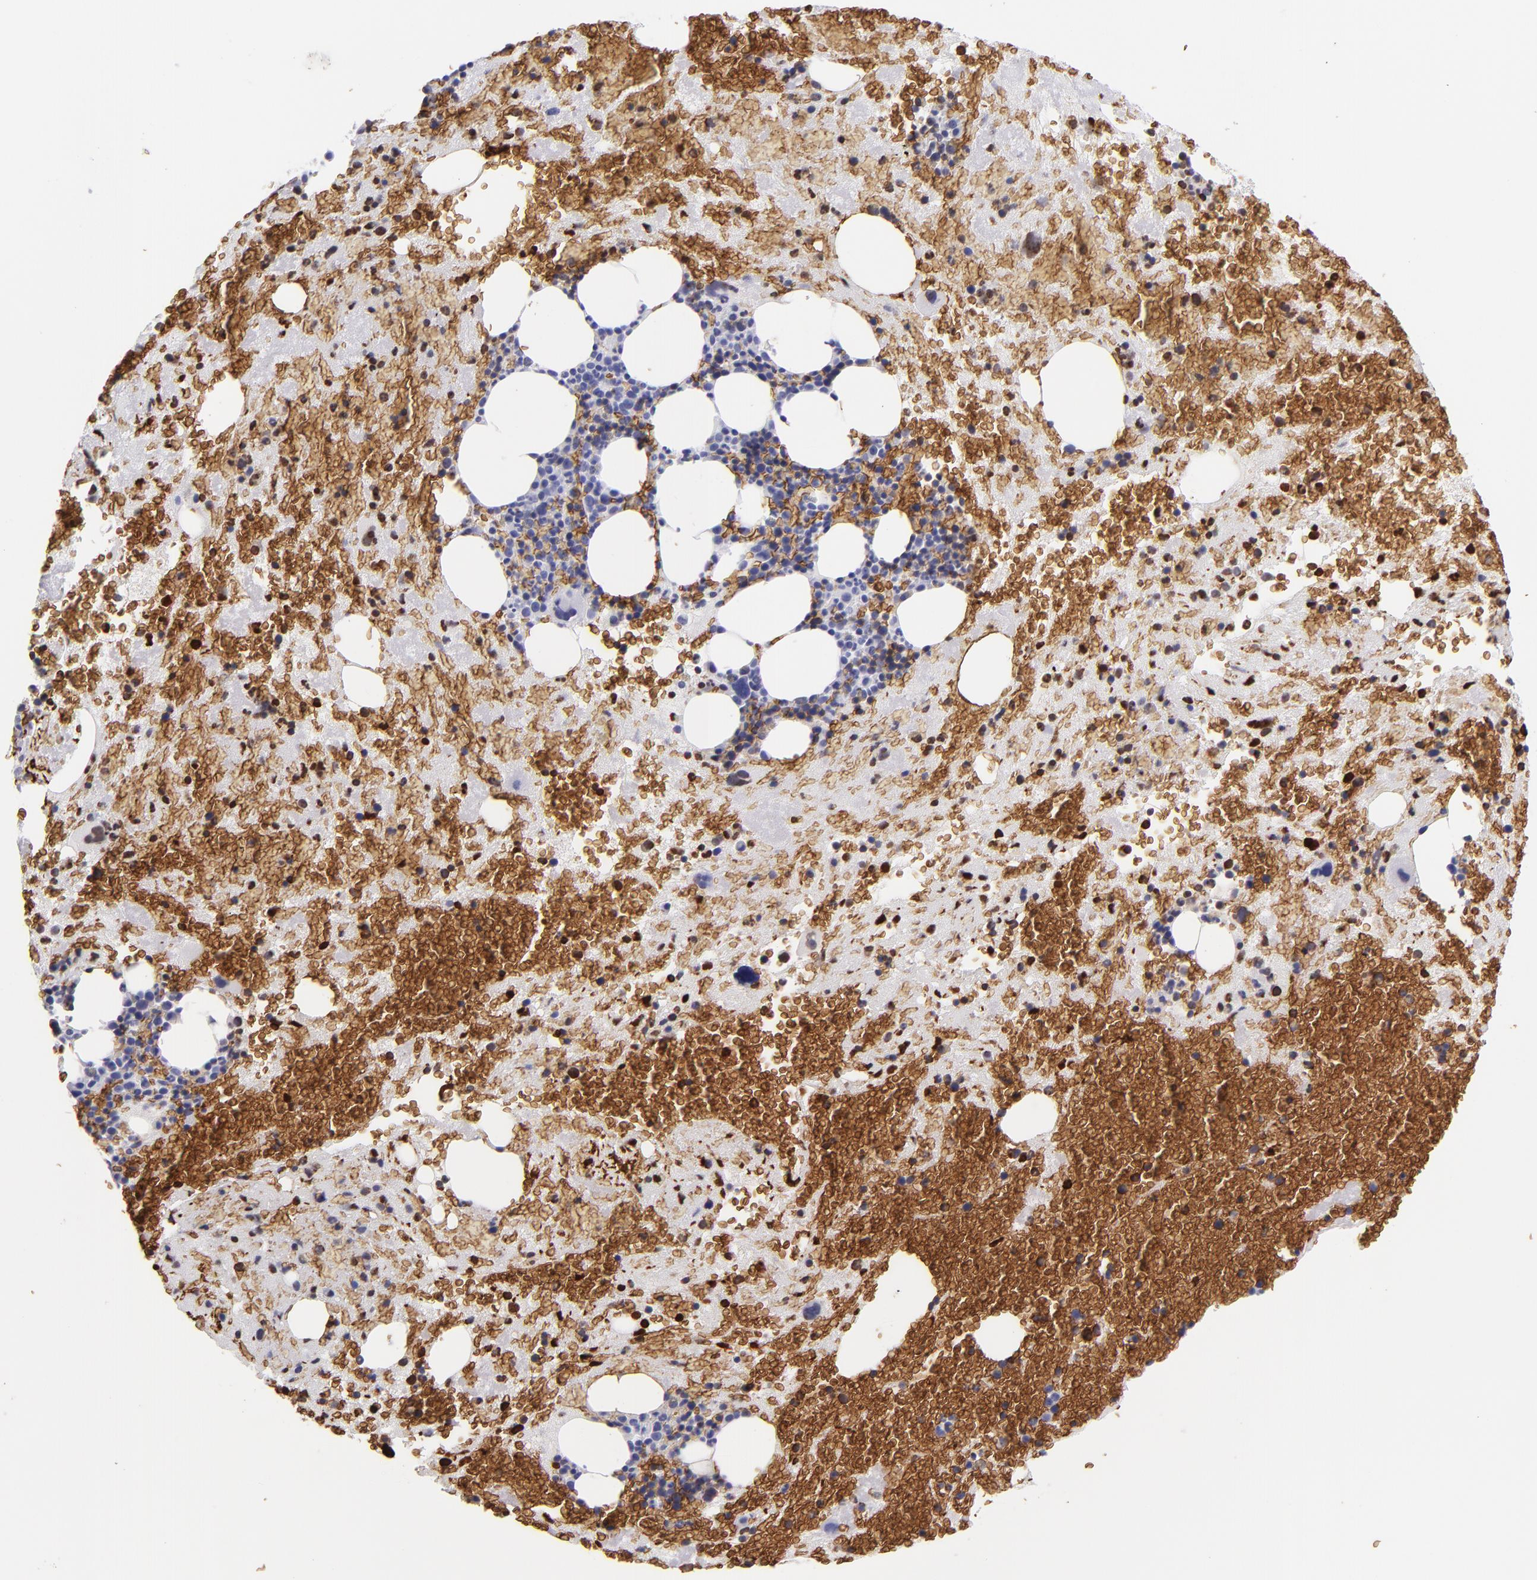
{"staining": {"intensity": "moderate", "quantity": "25%-75%", "location": "cytoplasmic/membranous"}, "tissue": "bone marrow", "cell_type": "Hematopoietic cells", "image_type": "normal", "snomed": [{"axis": "morphology", "description": "Normal tissue, NOS"}, {"axis": "topography", "description": "Bone marrow"}], "caption": "Immunohistochemistry (DAB) staining of unremarkable bone marrow demonstrates moderate cytoplasmic/membranous protein expression in approximately 25%-75% of hematopoietic cells. The protein of interest is shown in brown color, while the nuclei are stained blue.", "gene": "GYPA", "patient": {"sex": "male", "age": 76}}